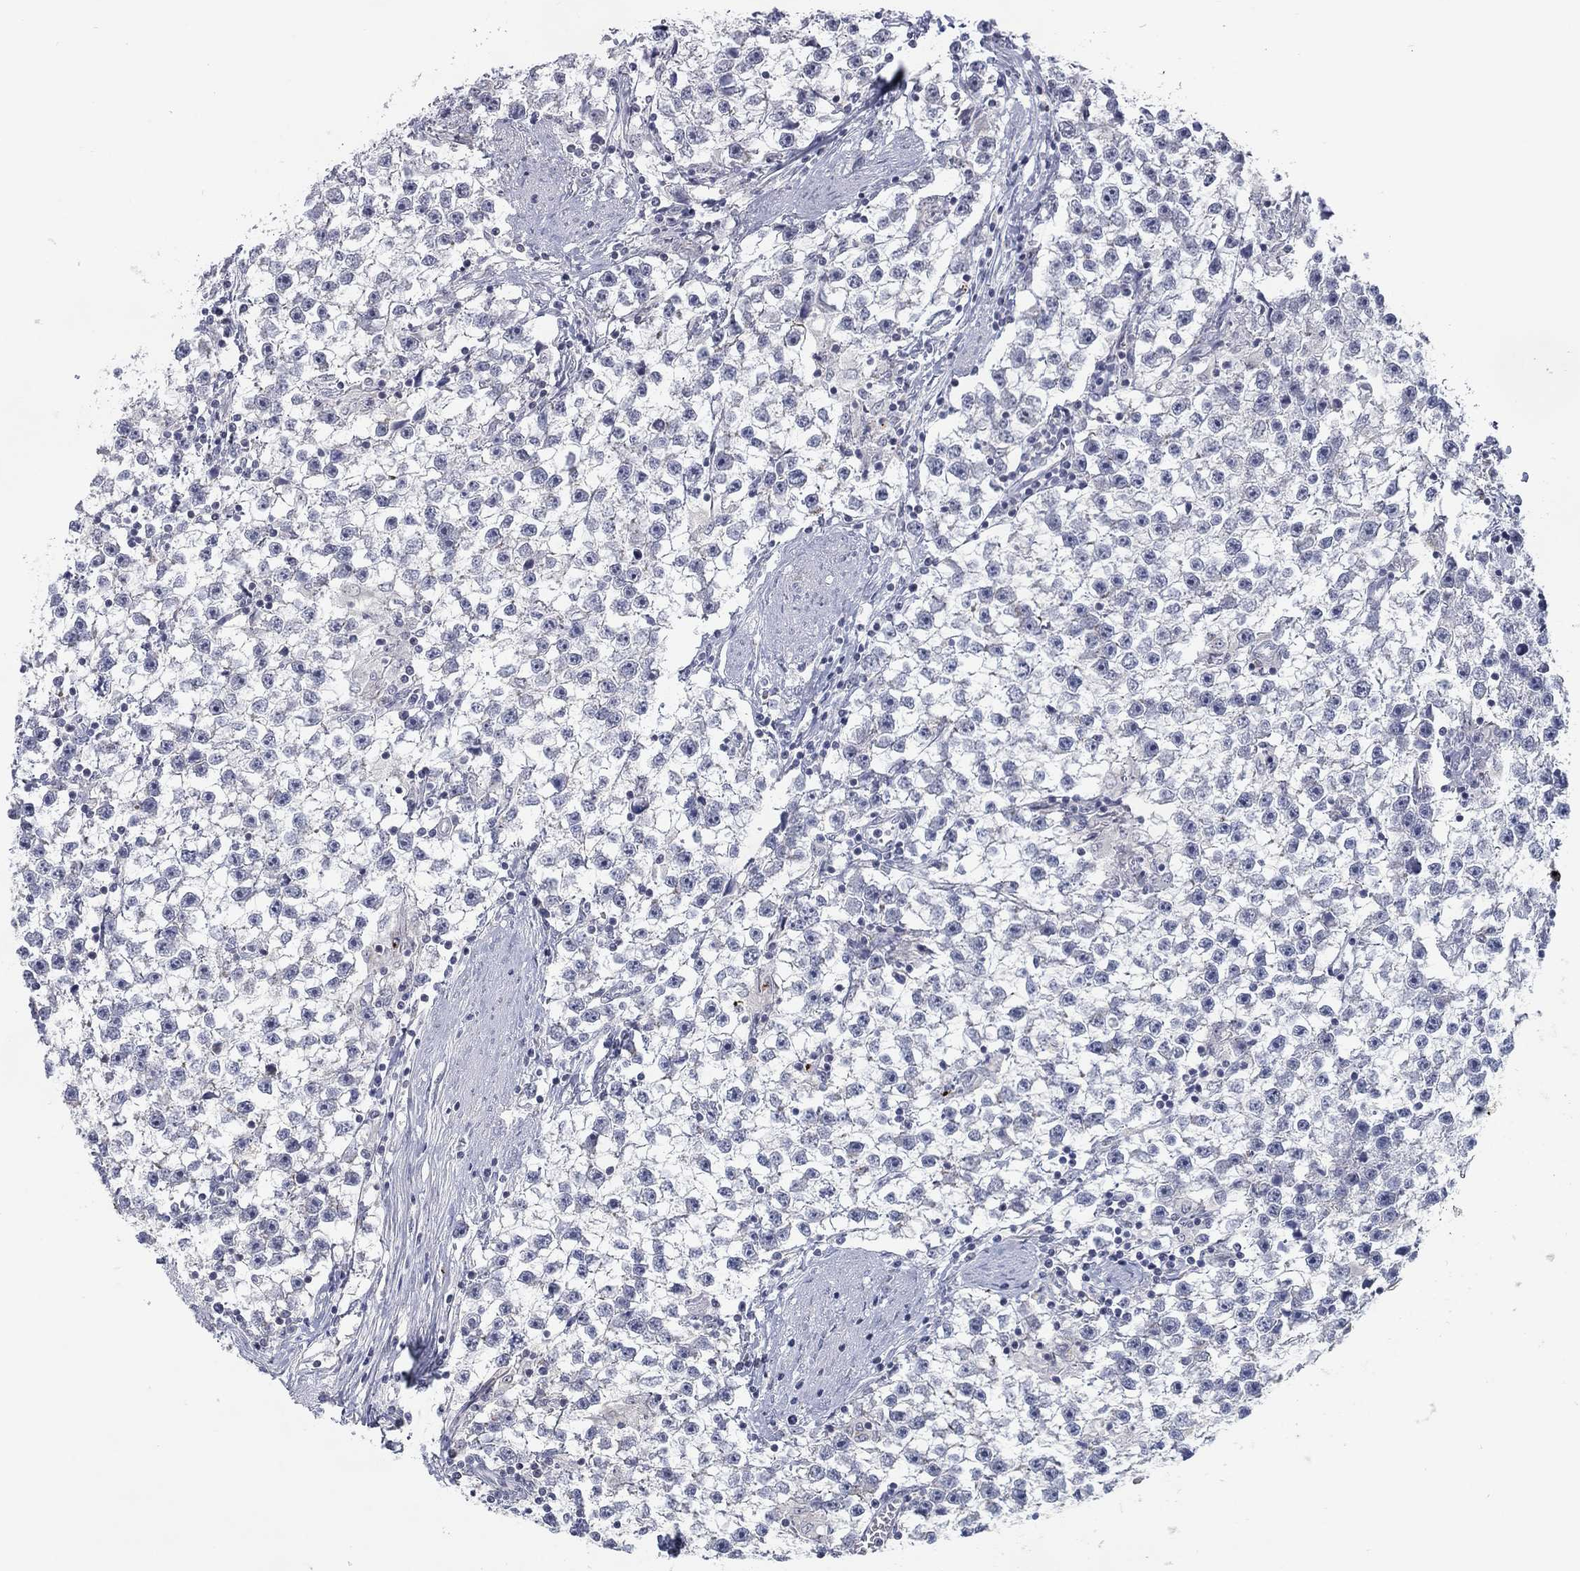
{"staining": {"intensity": "negative", "quantity": "none", "location": "none"}, "tissue": "testis cancer", "cell_type": "Tumor cells", "image_type": "cancer", "snomed": [{"axis": "morphology", "description": "Seminoma, NOS"}, {"axis": "topography", "description": "Testis"}], "caption": "High power microscopy image of an immunohistochemistry (IHC) micrograph of seminoma (testis), revealing no significant staining in tumor cells.", "gene": "MTSS2", "patient": {"sex": "male", "age": 59}}